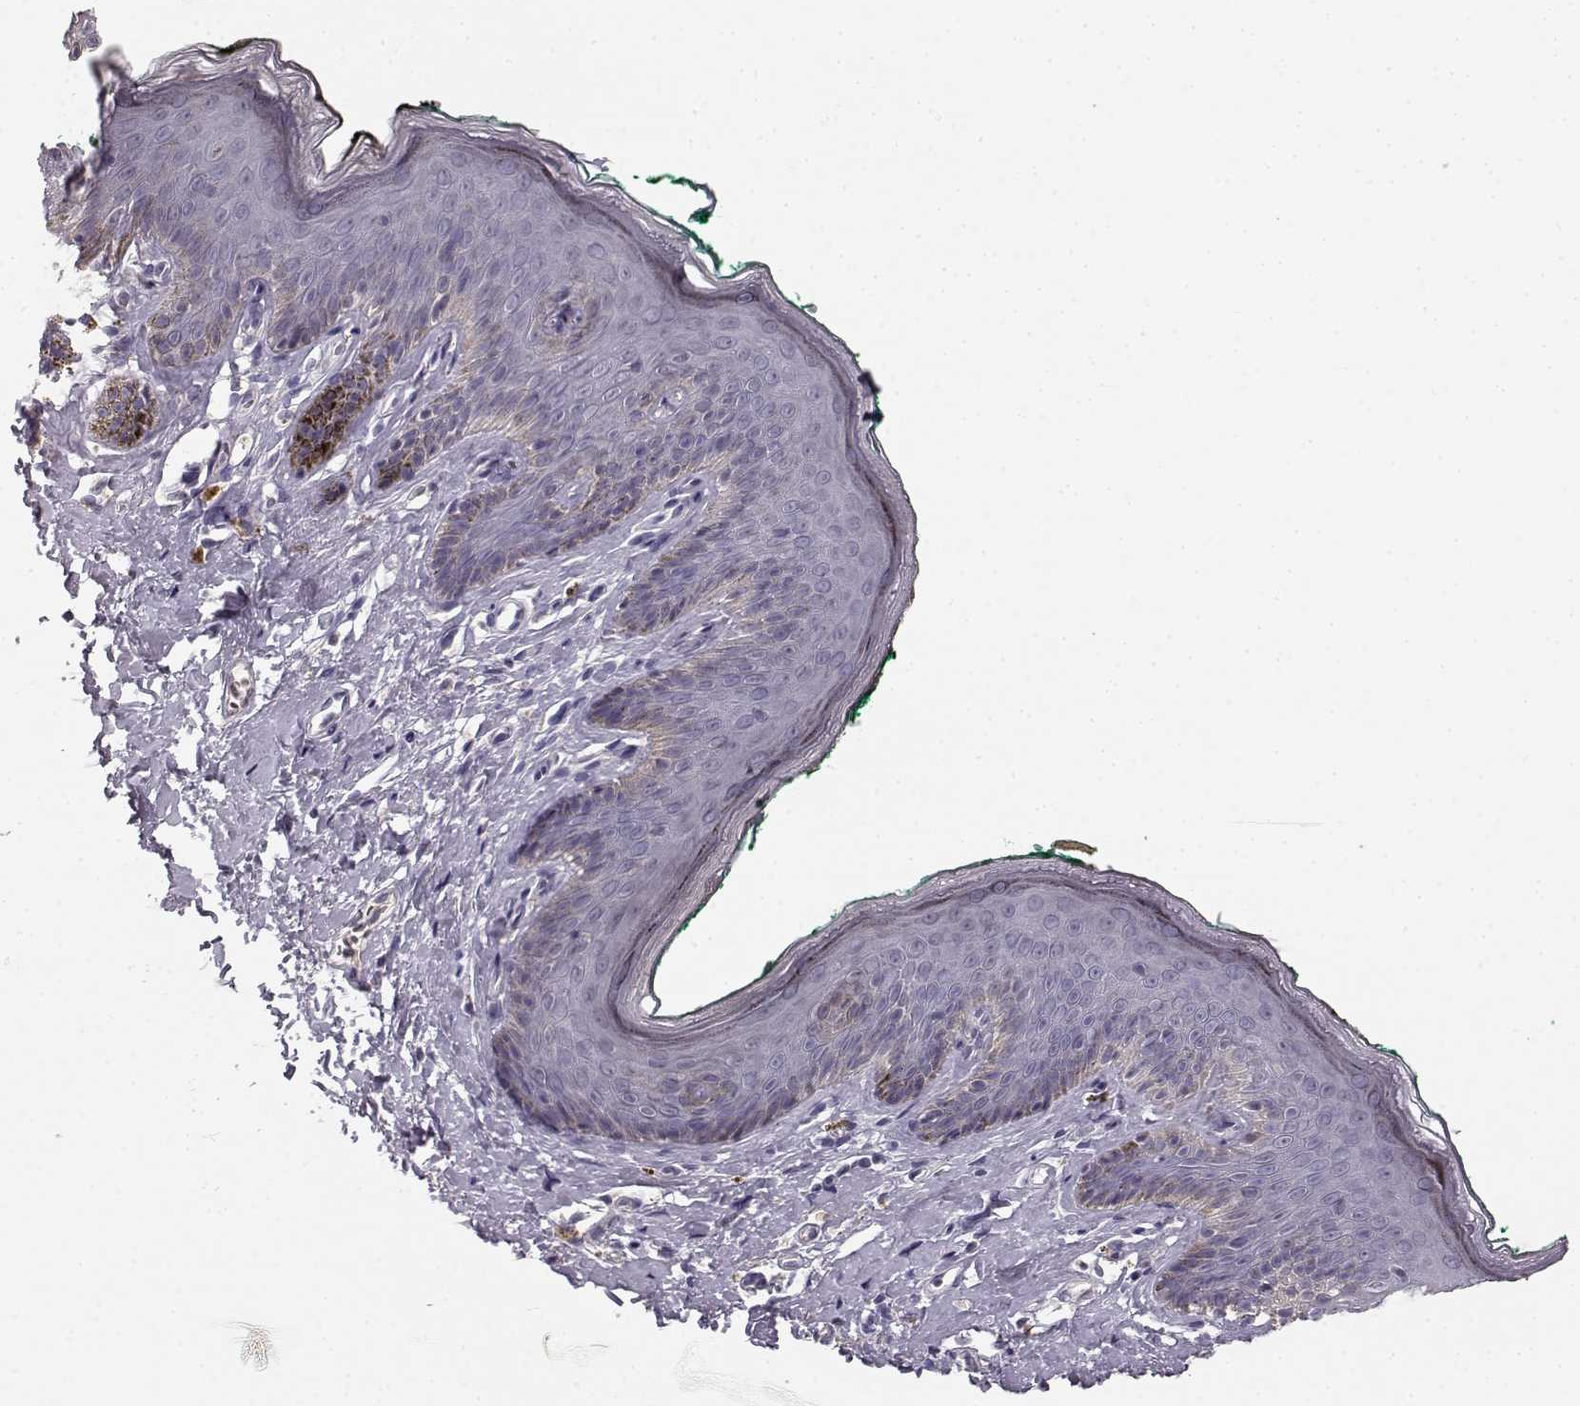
{"staining": {"intensity": "negative", "quantity": "none", "location": "none"}, "tissue": "skin", "cell_type": "Epidermal cells", "image_type": "normal", "snomed": [{"axis": "morphology", "description": "Normal tissue, NOS"}, {"axis": "topography", "description": "Vulva"}], "caption": "High power microscopy photomicrograph of an IHC photomicrograph of unremarkable skin, revealing no significant staining in epidermal cells. The staining is performed using DAB brown chromogen with nuclei counter-stained in using hematoxylin.", "gene": "BFSP2", "patient": {"sex": "female", "age": 66}}